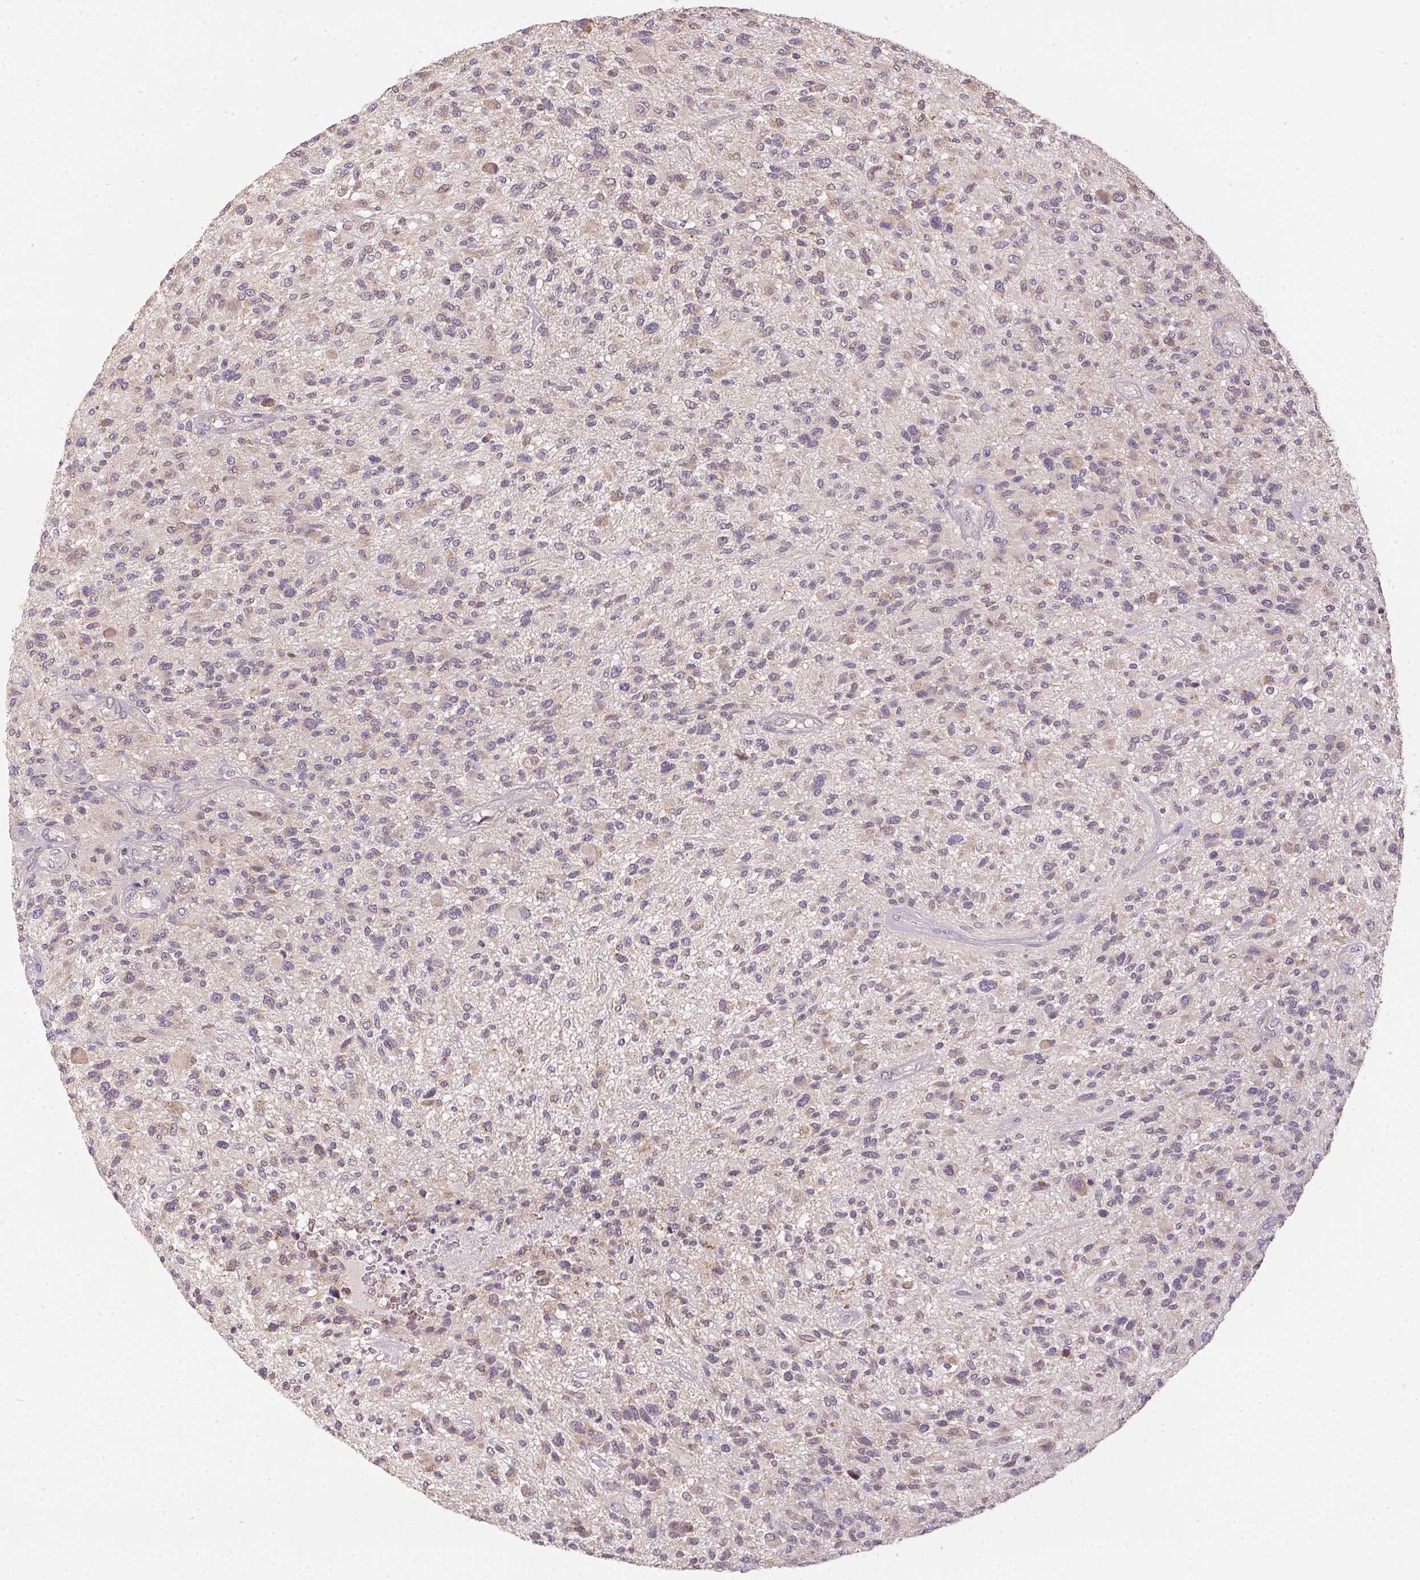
{"staining": {"intensity": "negative", "quantity": "none", "location": "none"}, "tissue": "glioma", "cell_type": "Tumor cells", "image_type": "cancer", "snomed": [{"axis": "morphology", "description": "Glioma, malignant, High grade"}, {"axis": "topography", "description": "Brain"}], "caption": "An image of human glioma is negative for staining in tumor cells.", "gene": "SC5D", "patient": {"sex": "male", "age": 47}}